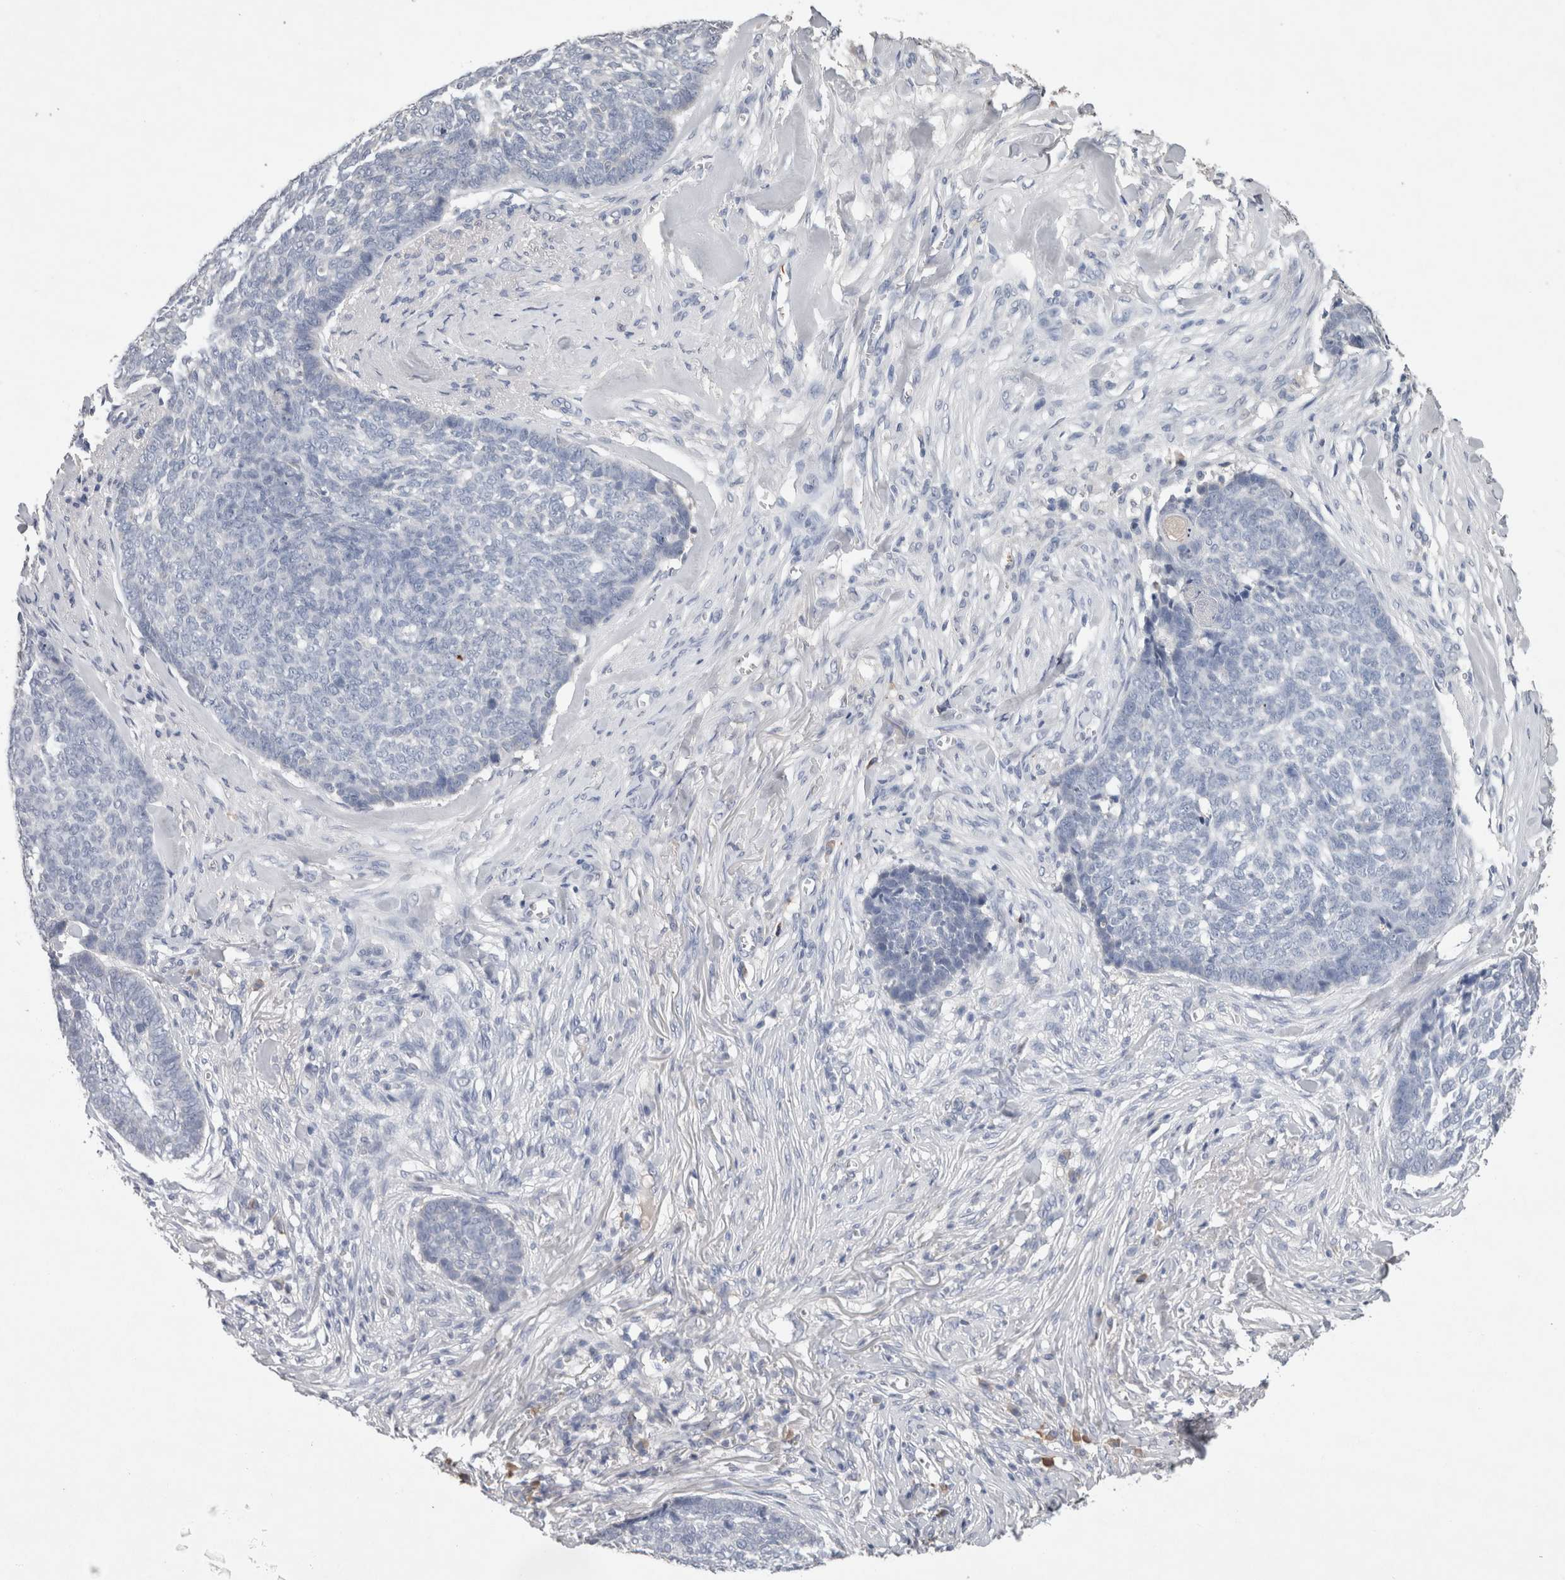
{"staining": {"intensity": "negative", "quantity": "none", "location": "none"}, "tissue": "skin cancer", "cell_type": "Tumor cells", "image_type": "cancer", "snomed": [{"axis": "morphology", "description": "Basal cell carcinoma"}, {"axis": "topography", "description": "Skin"}], "caption": "Protein analysis of skin cancer shows no significant positivity in tumor cells. (Stains: DAB immunohistochemistry (IHC) with hematoxylin counter stain, Microscopy: brightfield microscopy at high magnification).", "gene": "FABP7", "patient": {"sex": "male", "age": 84}}